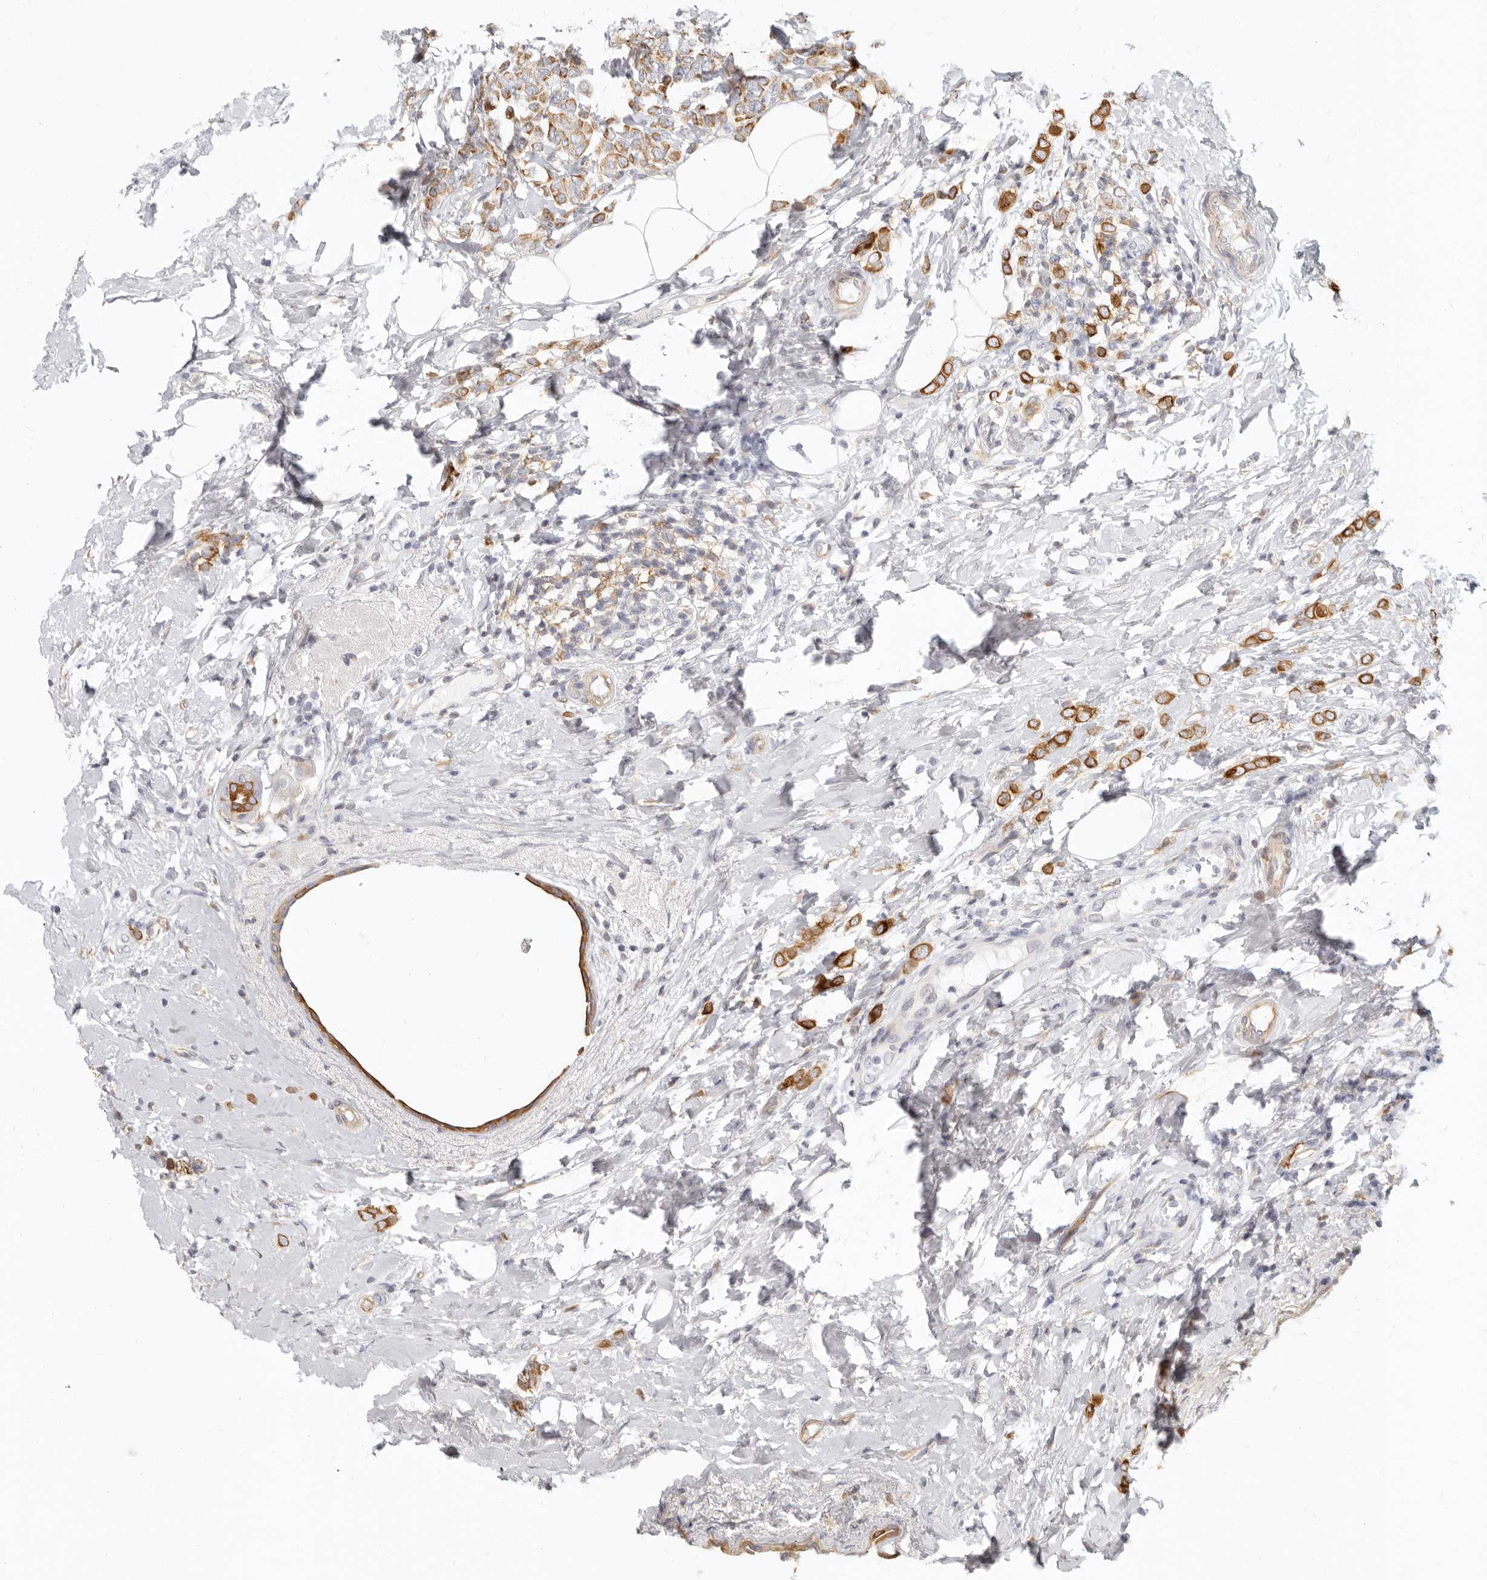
{"staining": {"intensity": "strong", "quantity": ">75%", "location": "cytoplasmic/membranous"}, "tissue": "breast cancer", "cell_type": "Tumor cells", "image_type": "cancer", "snomed": [{"axis": "morphology", "description": "Lobular carcinoma"}, {"axis": "topography", "description": "Breast"}], "caption": "Immunohistochemistry staining of lobular carcinoma (breast), which reveals high levels of strong cytoplasmic/membranous positivity in approximately >75% of tumor cells indicating strong cytoplasmic/membranous protein positivity. The staining was performed using DAB (3,3'-diaminobenzidine) (brown) for protein detection and nuclei were counterstained in hematoxylin (blue).", "gene": "NIBAN1", "patient": {"sex": "female", "age": 47}}